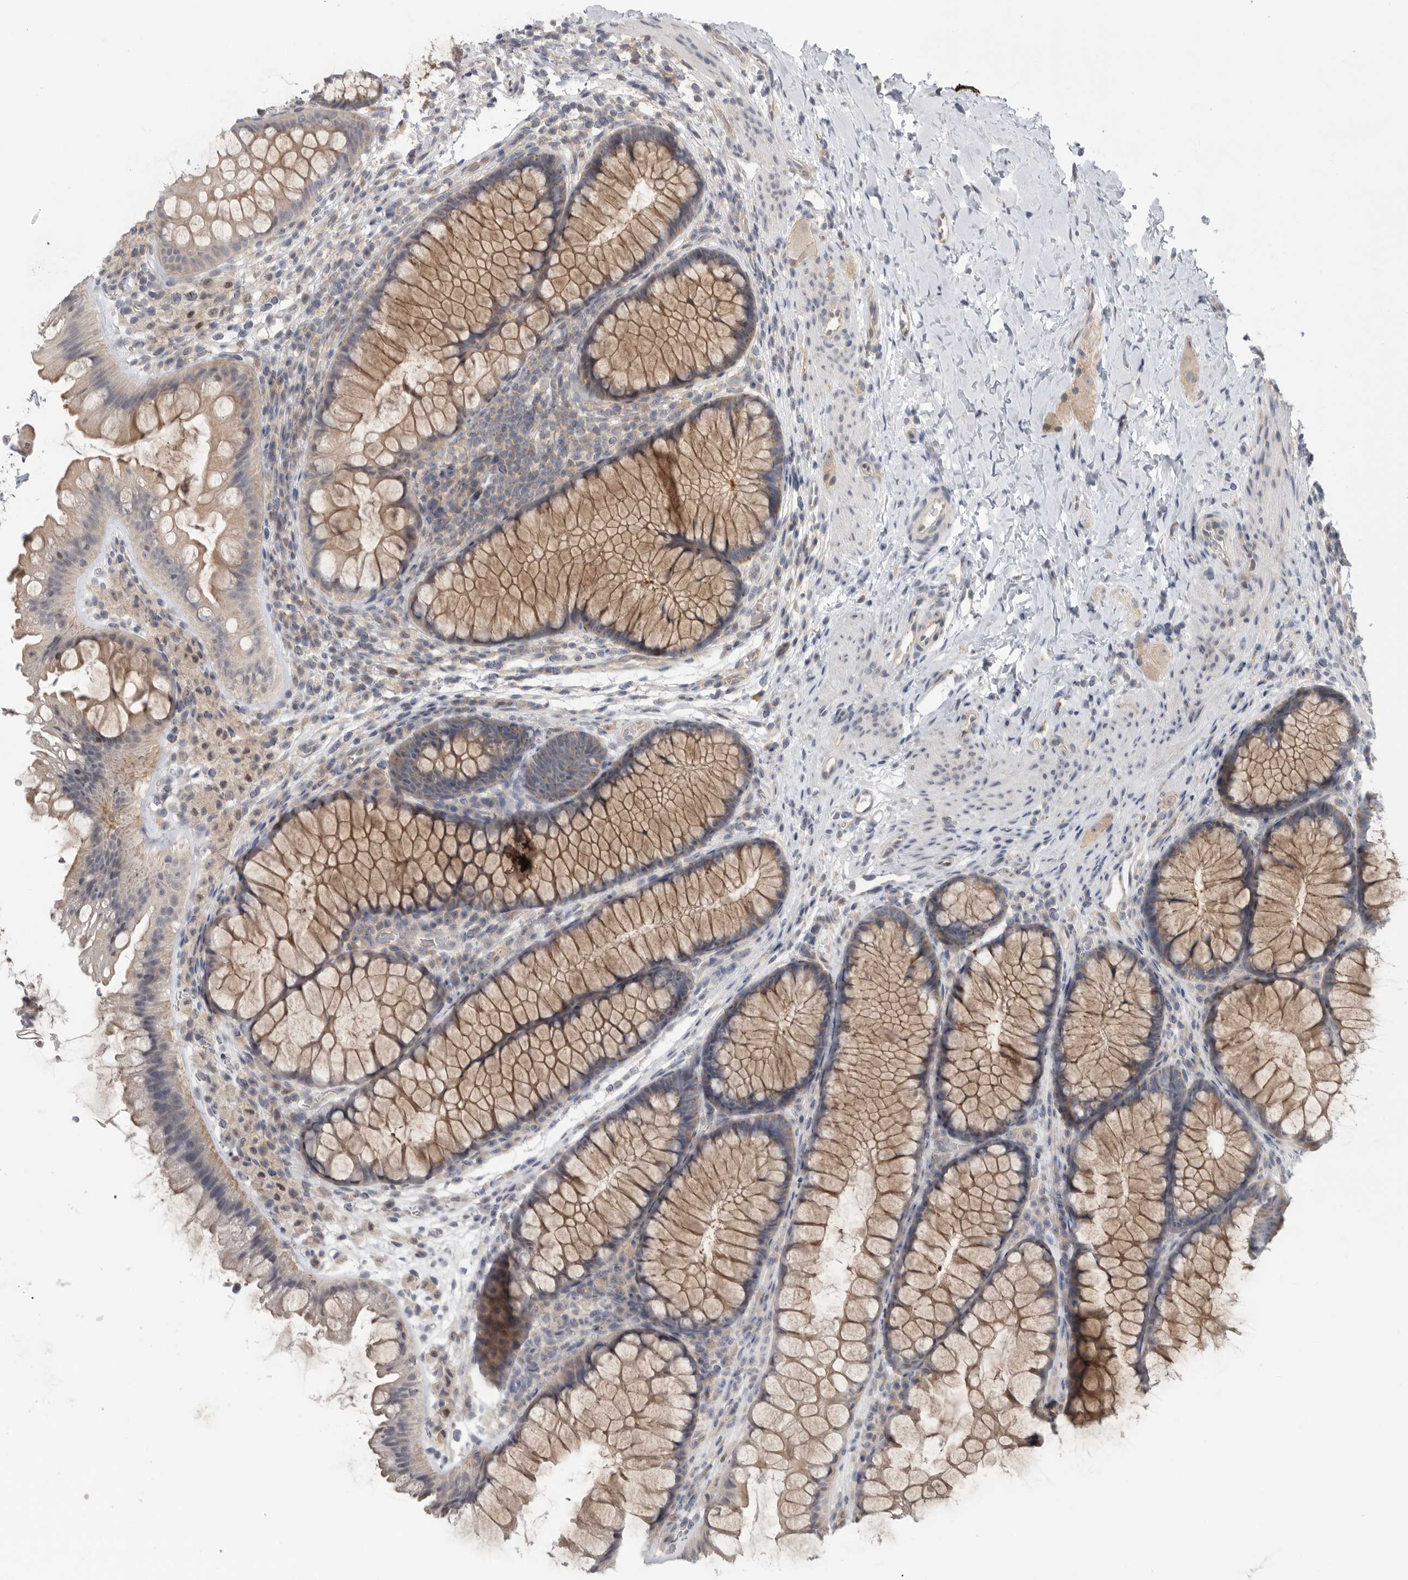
{"staining": {"intensity": "weak", "quantity": "25%-75%", "location": "cytoplasmic/membranous"}, "tissue": "colon", "cell_type": "Endothelial cells", "image_type": "normal", "snomed": [{"axis": "morphology", "description": "Normal tissue, NOS"}, {"axis": "topography", "description": "Colon"}], "caption": "Immunohistochemical staining of benign colon exhibits weak cytoplasmic/membranous protein expression in approximately 25%-75% of endothelial cells. The staining was performed using DAB (3,3'-diaminobenzidine), with brown indicating positive protein expression. Nuclei are stained blue with hematoxylin.", "gene": "KLK5", "patient": {"sex": "female", "age": 62}}